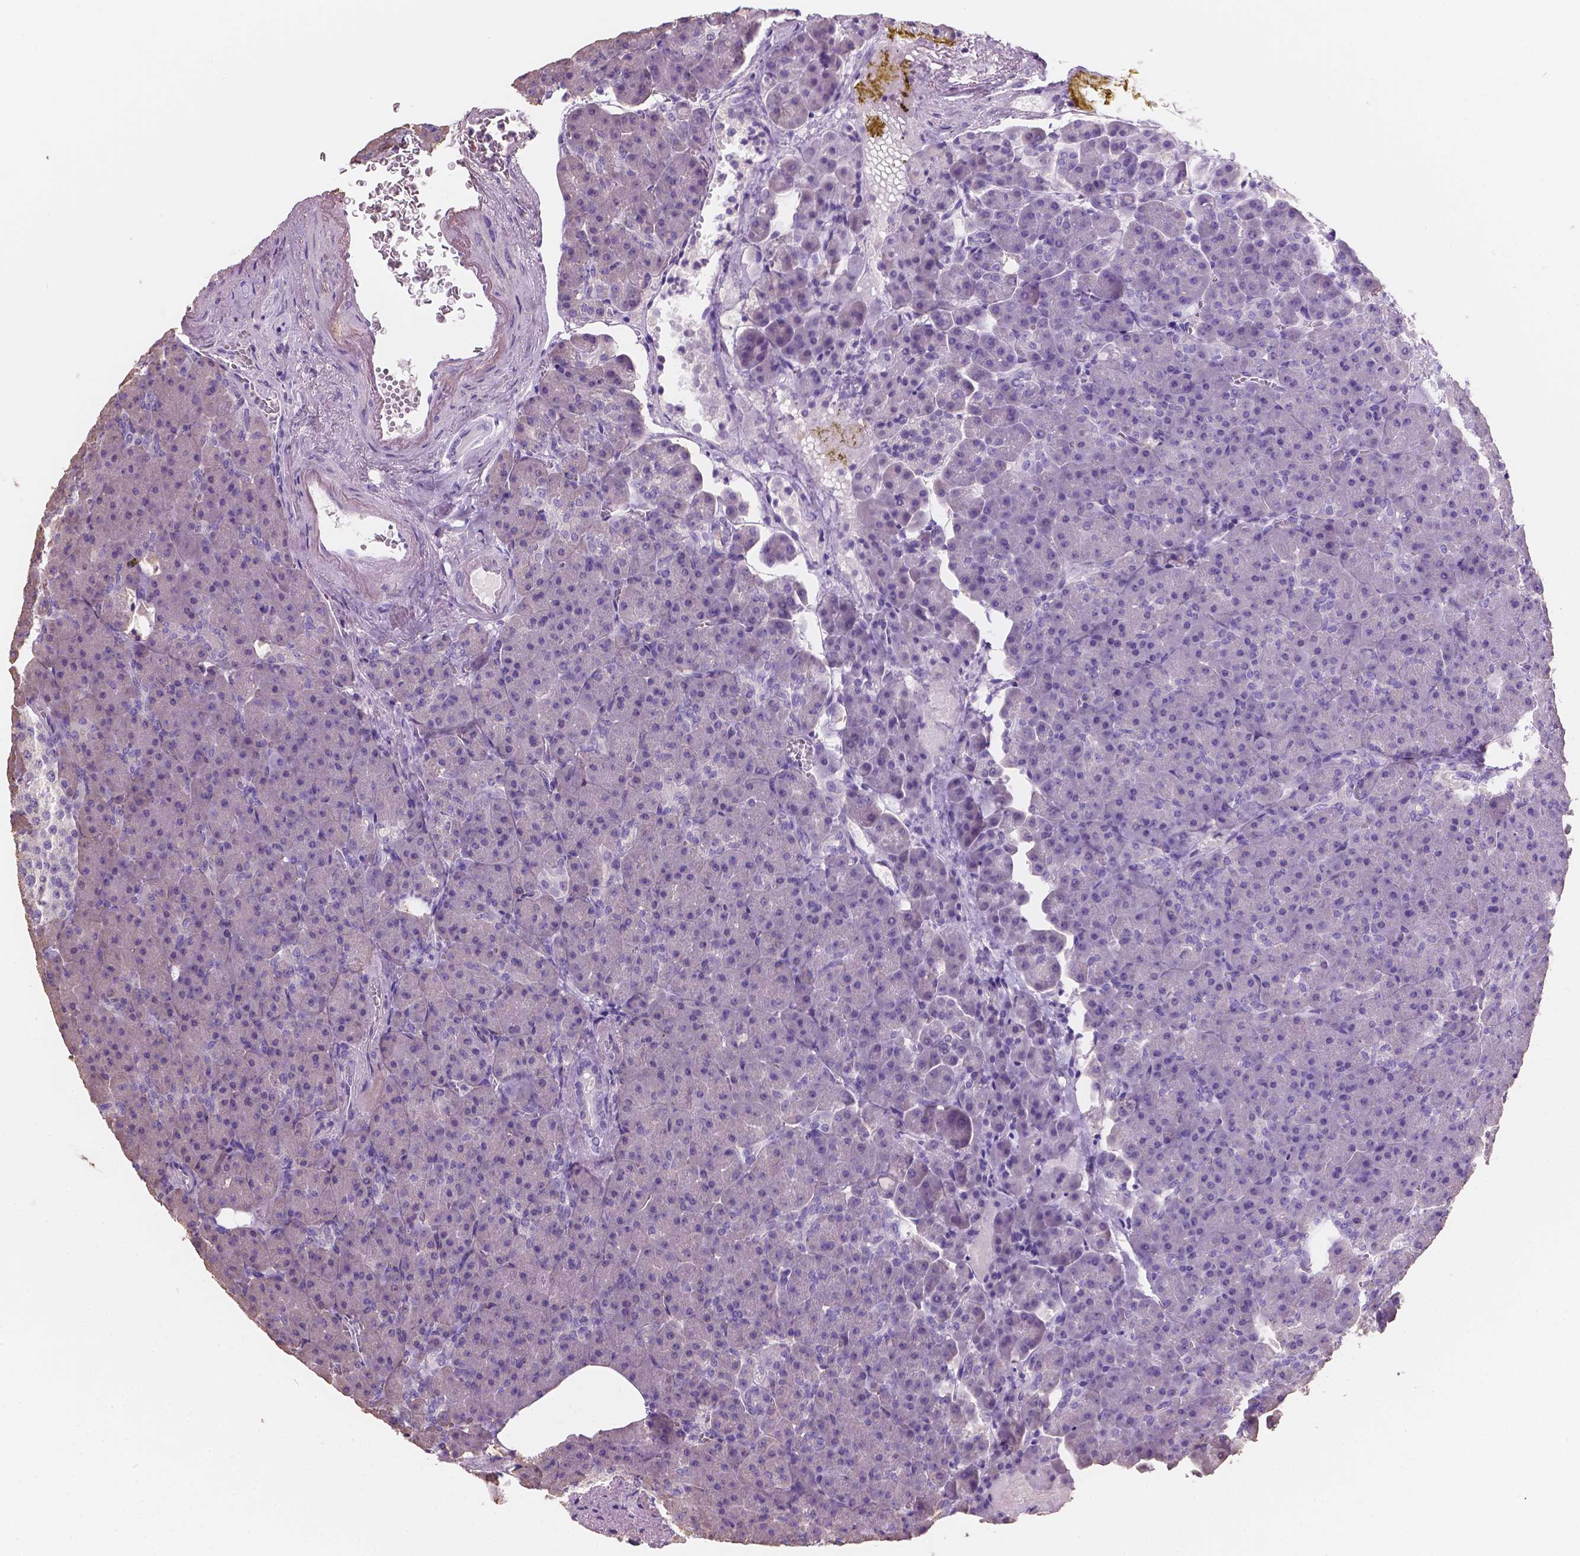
{"staining": {"intensity": "negative", "quantity": "none", "location": "none"}, "tissue": "pancreas", "cell_type": "Exocrine glandular cells", "image_type": "normal", "snomed": [{"axis": "morphology", "description": "Normal tissue, NOS"}, {"axis": "topography", "description": "Pancreas"}], "caption": "DAB (3,3'-diaminobenzidine) immunohistochemical staining of normal pancreas demonstrates no significant positivity in exocrine glandular cells. (Stains: DAB immunohistochemistry (IHC) with hematoxylin counter stain, Microscopy: brightfield microscopy at high magnification).", "gene": "SBSN", "patient": {"sex": "female", "age": 74}}